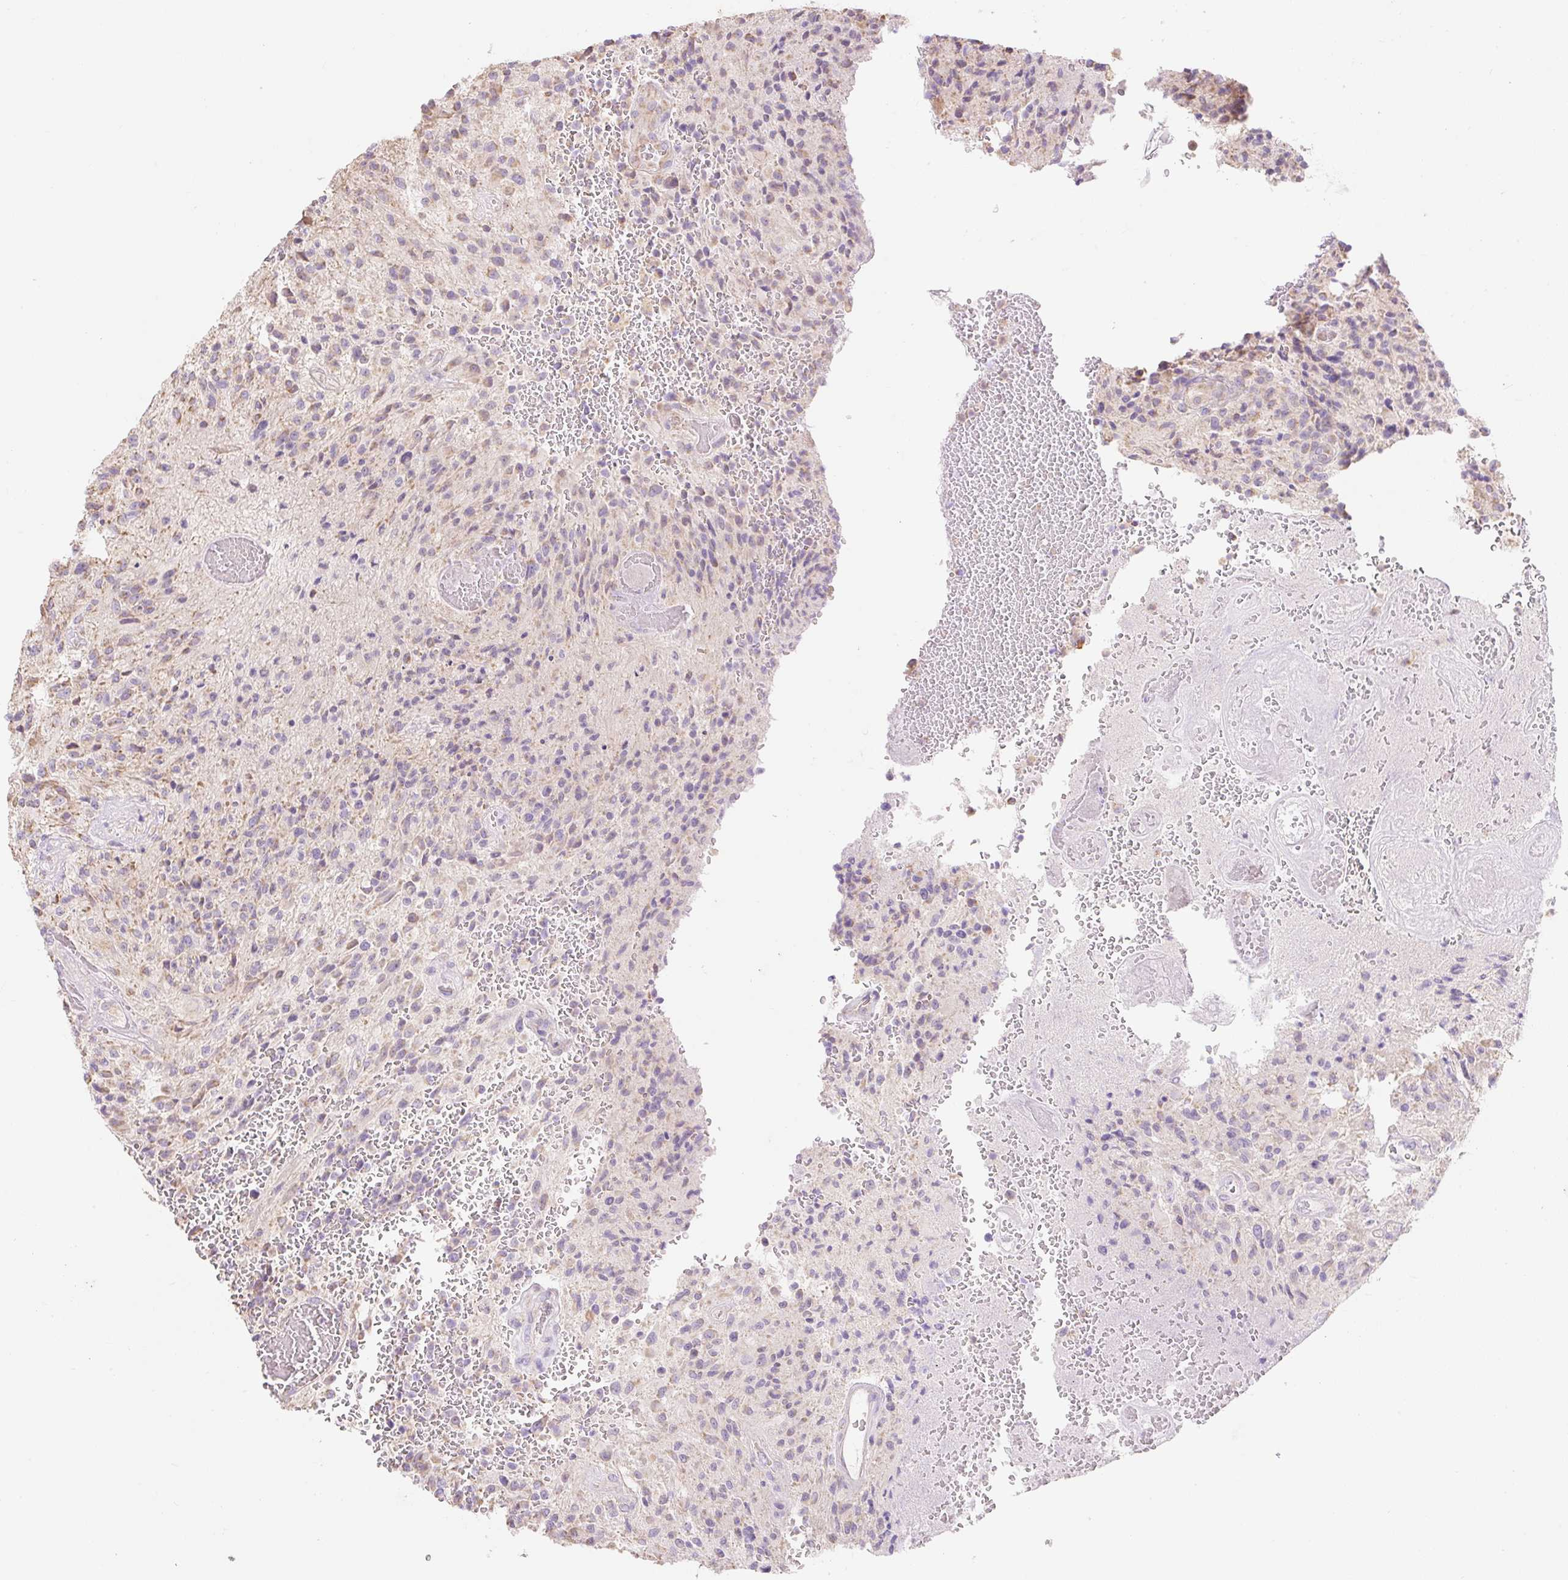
{"staining": {"intensity": "weak", "quantity": "<25%", "location": "cytoplasmic/membranous"}, "tissue": "glioma", "cell_type": "Tumor cells", "image_type": "cancer", "snomed": [{"axis": "morphology", "description": "Normal tissue, NOS"}, {"axis": "morphology", "description": "Glioma, malignant, High grade"}, {"axis": "topography", "description": "Cerebral cortex"}], "caption": "Glioma was stained to show a protein in brown. There is no significant expression in tumor cells.", "gene": "DHX35", "patient": {"sex": "male", "age": 56}}